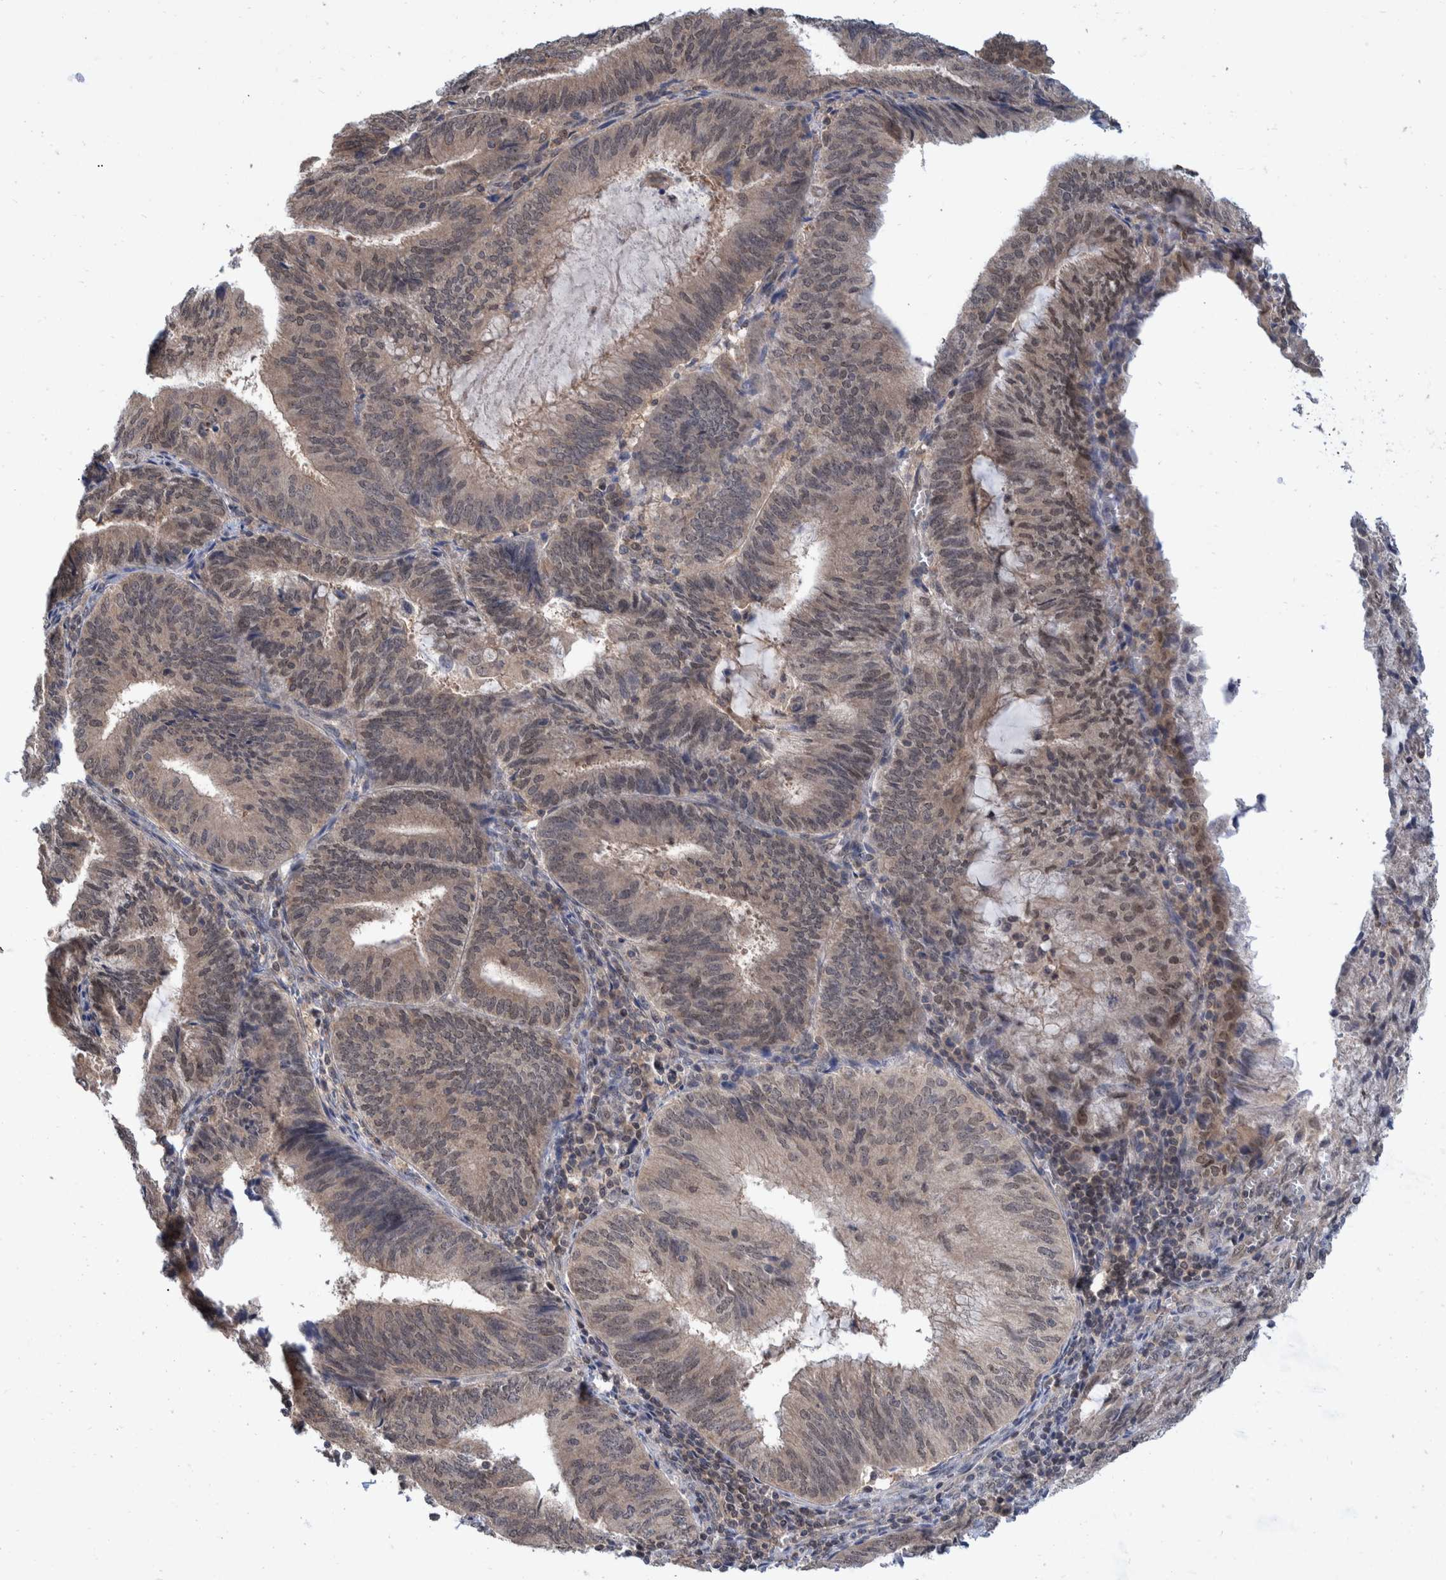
{"staining": {"intensity": "weak", "quantity": ">75%", "location": "cytoplasmic/membranous"}, "tissue": "endometrial cancer", "cell_type": "Tumor cells", "image_type": "cancer", "snomed": [{"axis": "morphology", "description": "Adenocarcinoma, NOS"}, {"axis": "topography", "description": "Endometrium"}], "caption": "A low amount of weak cytoplasmic/membranous expression is appreciated in about >75% of tumor cells in adenocarcinoma (endometrial) tissue. (Stains: DAB in brown, nuclei in blue, Microscopy: brightfield microscopy at high magnification).", "gene": "PLPBP", "patient": {"sex": "female", "age": 81}}